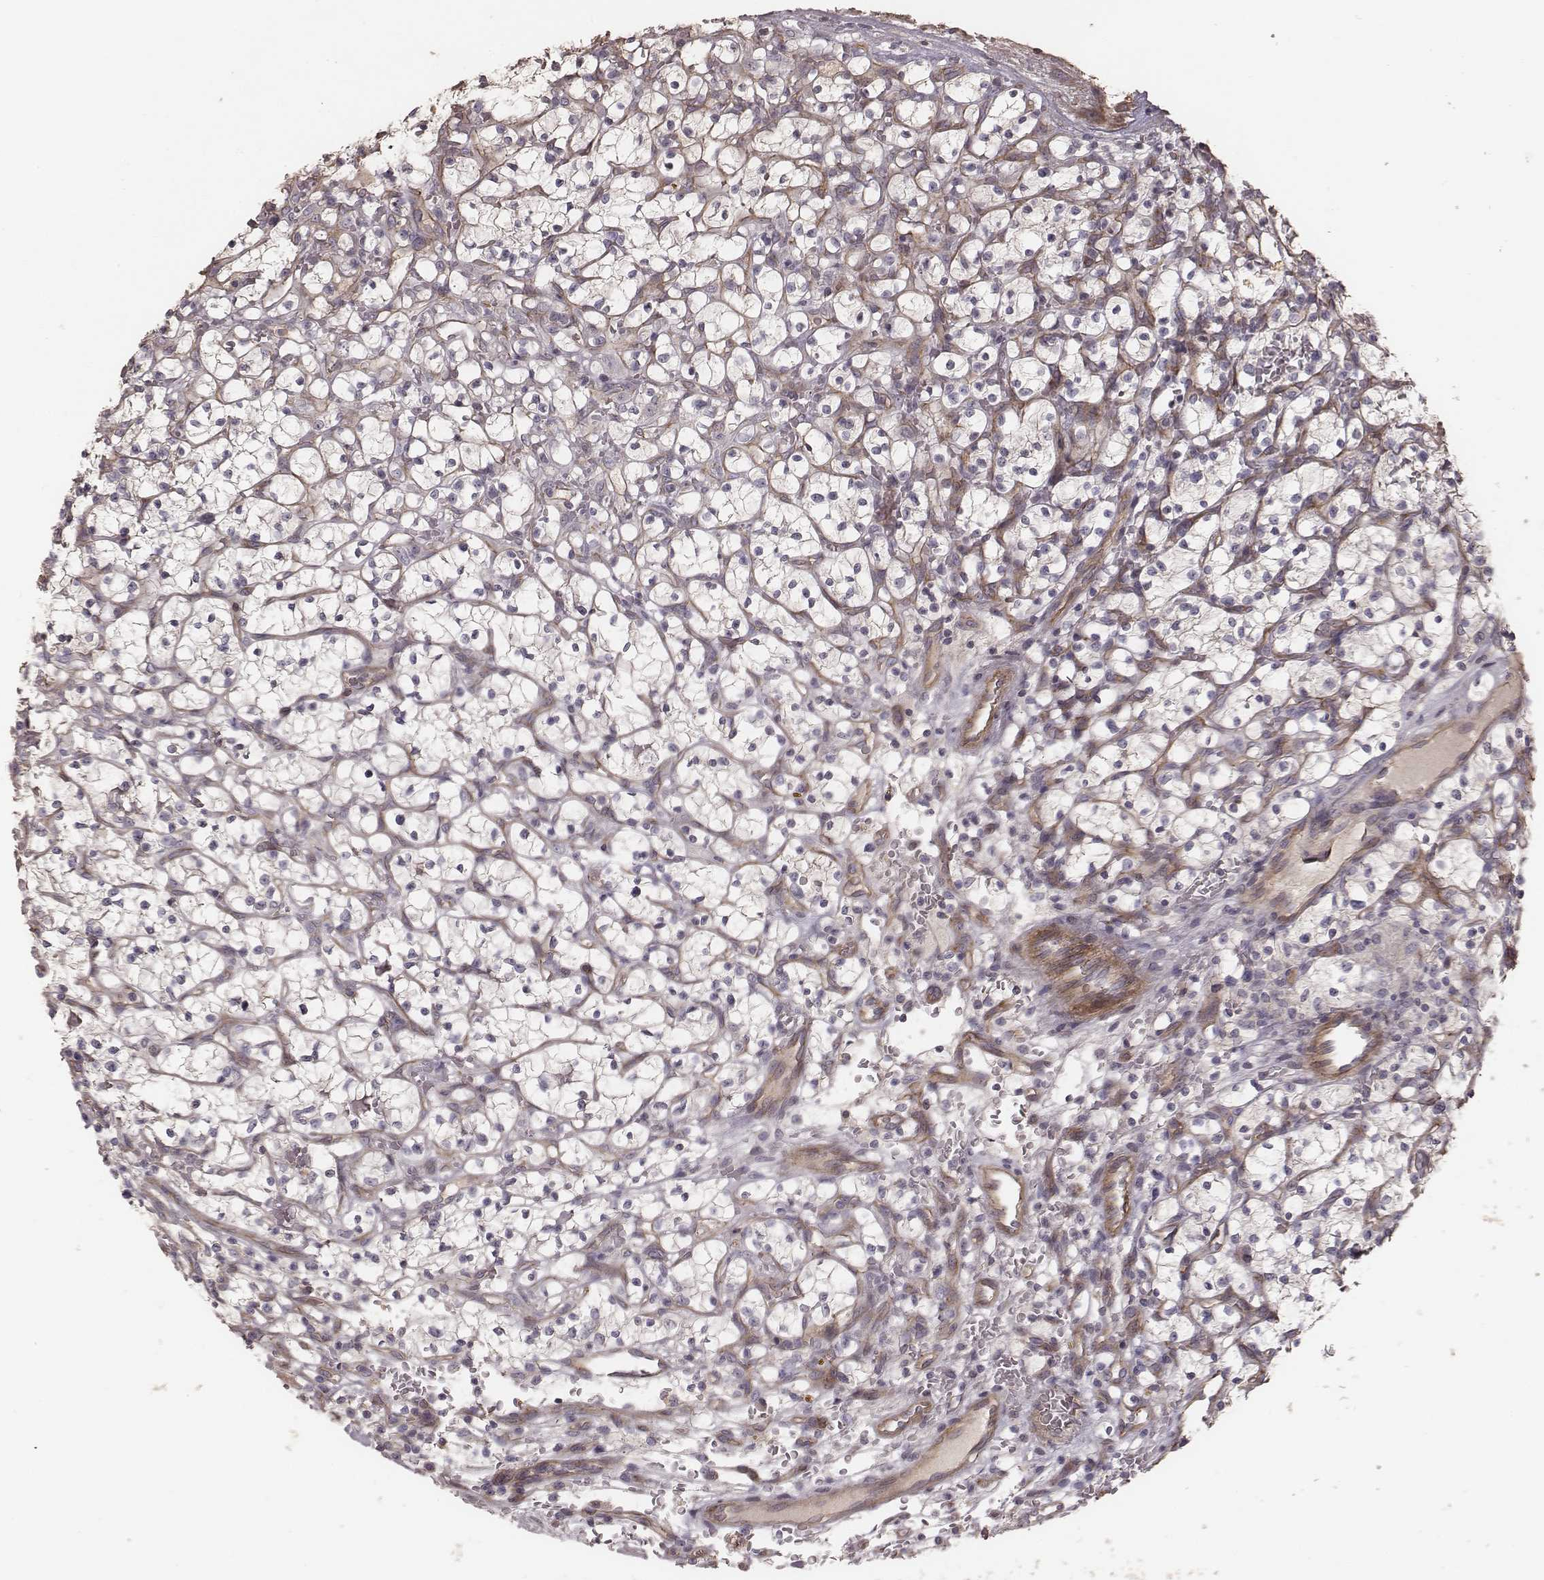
{"staining": {"intensity": "negative", "quantity": "none", "location": "none"}, "tissue": "renal cancer", "cell_type": "Tumor cells", "image_type": "cancer", "snomed": [{"axis": "morphology", "description": "Adenocarcinoma, NOS"}, {"axis": "topography", "description": "Kidney"}], "caption": "Image shows no protein positivity in tumor cells of renal cancer (adenocarcinoma) tissue. (Brightfield microscopy of DAB (3,3'-diaminobenzidine) IHC at high magnification).", "gene": "OTOGL", "patient": {"sex": "female", "age": 64}}